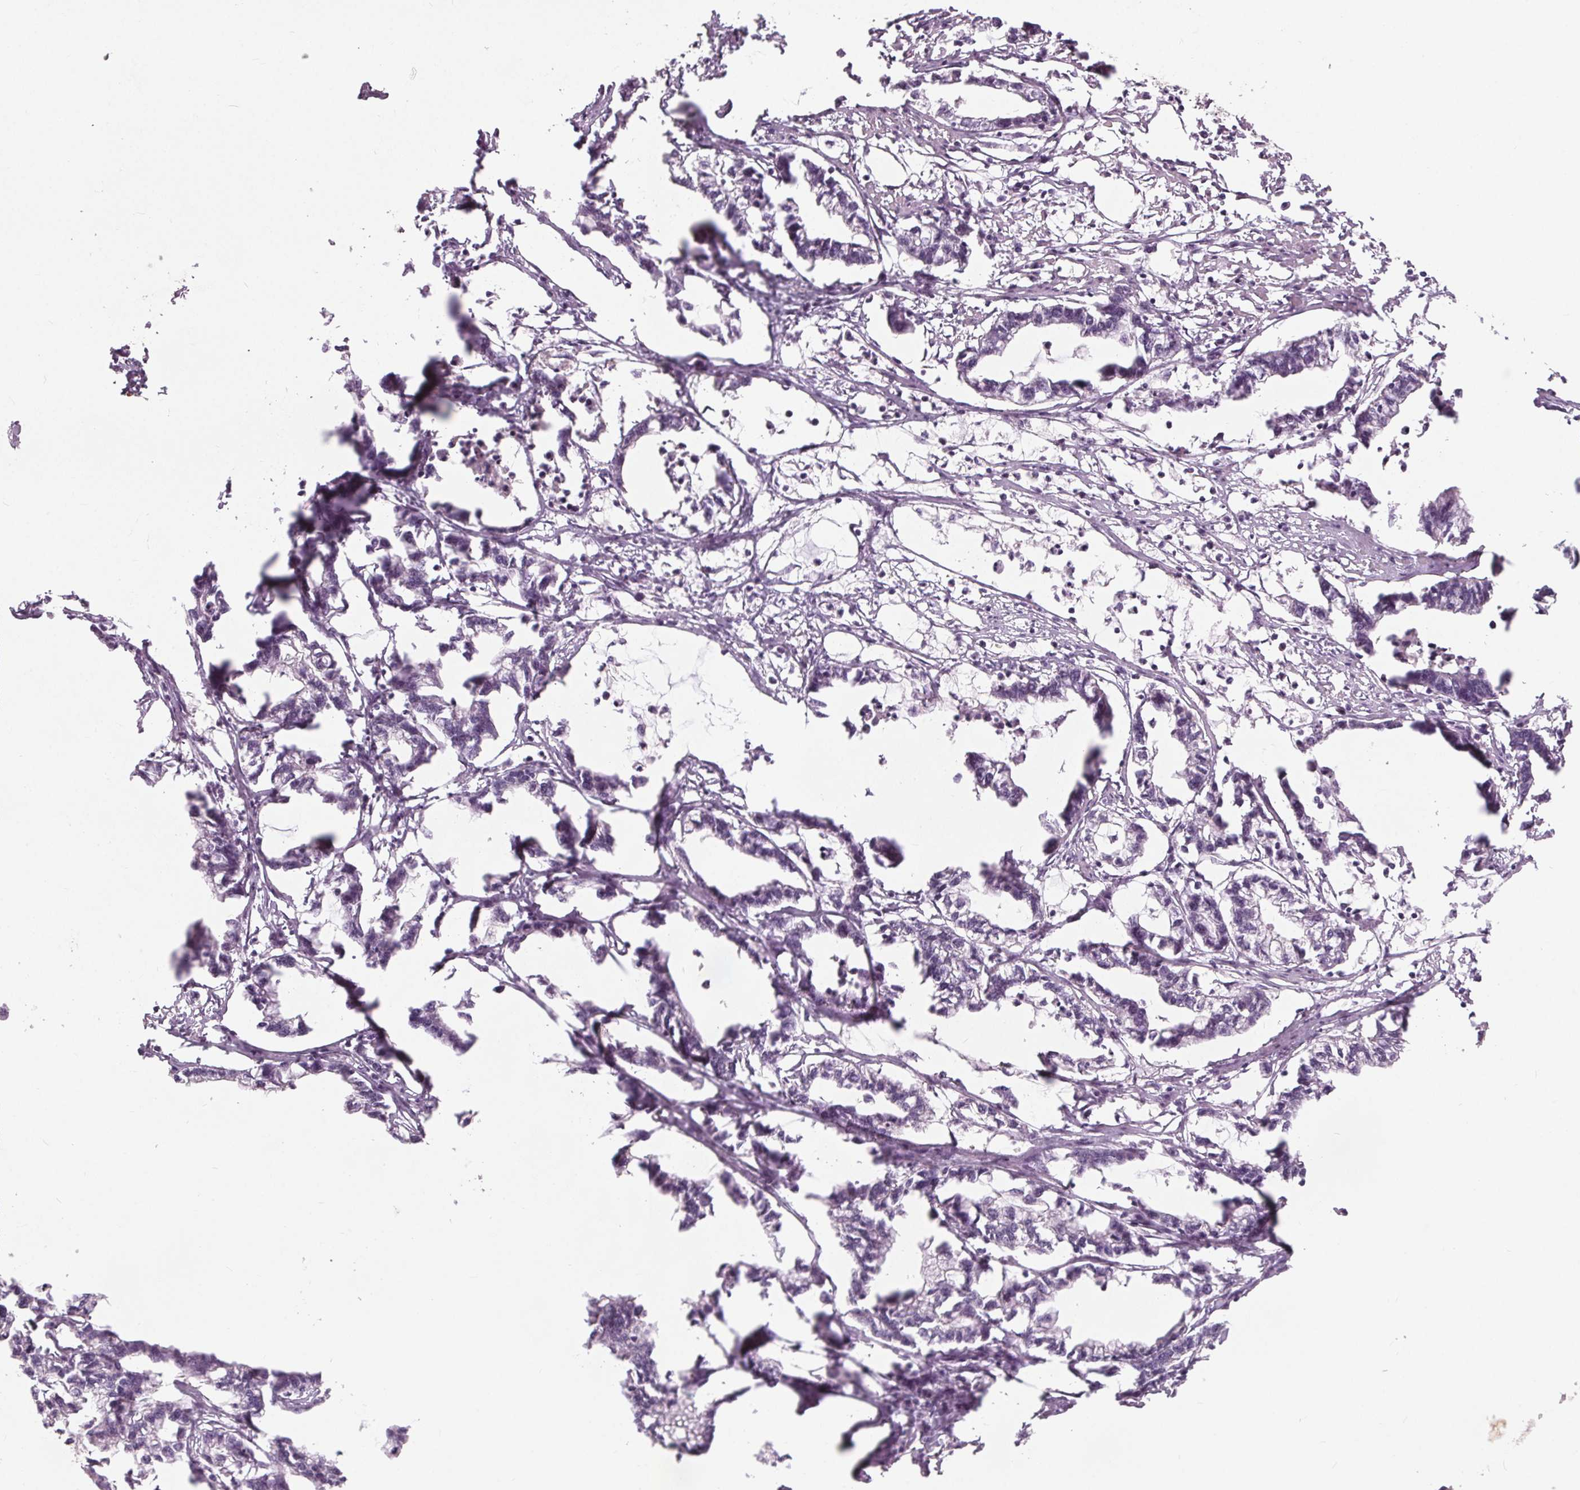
{"staining": {"intensity": "negative", "quantity": "none", "location": "none"}, "tissue": "stomach cancer", "cell_type": "Tumor cells", "image_type": "cancer", "snomed": [{"axis": "morphology", "description": "Adenocarcinoma, NOS"}, {"axis": "topography", "description": "Stomach"}], "caption": "Immunohistochemistry micrograph of neoplastic tissue: stomach adenocarcinoma stained with DAB (3,3'-diaminobenzidine) shows no significant protein staining in tumor cells.", "gene": "PDGFD", "patient": {"sex": "male", "age": 83}}